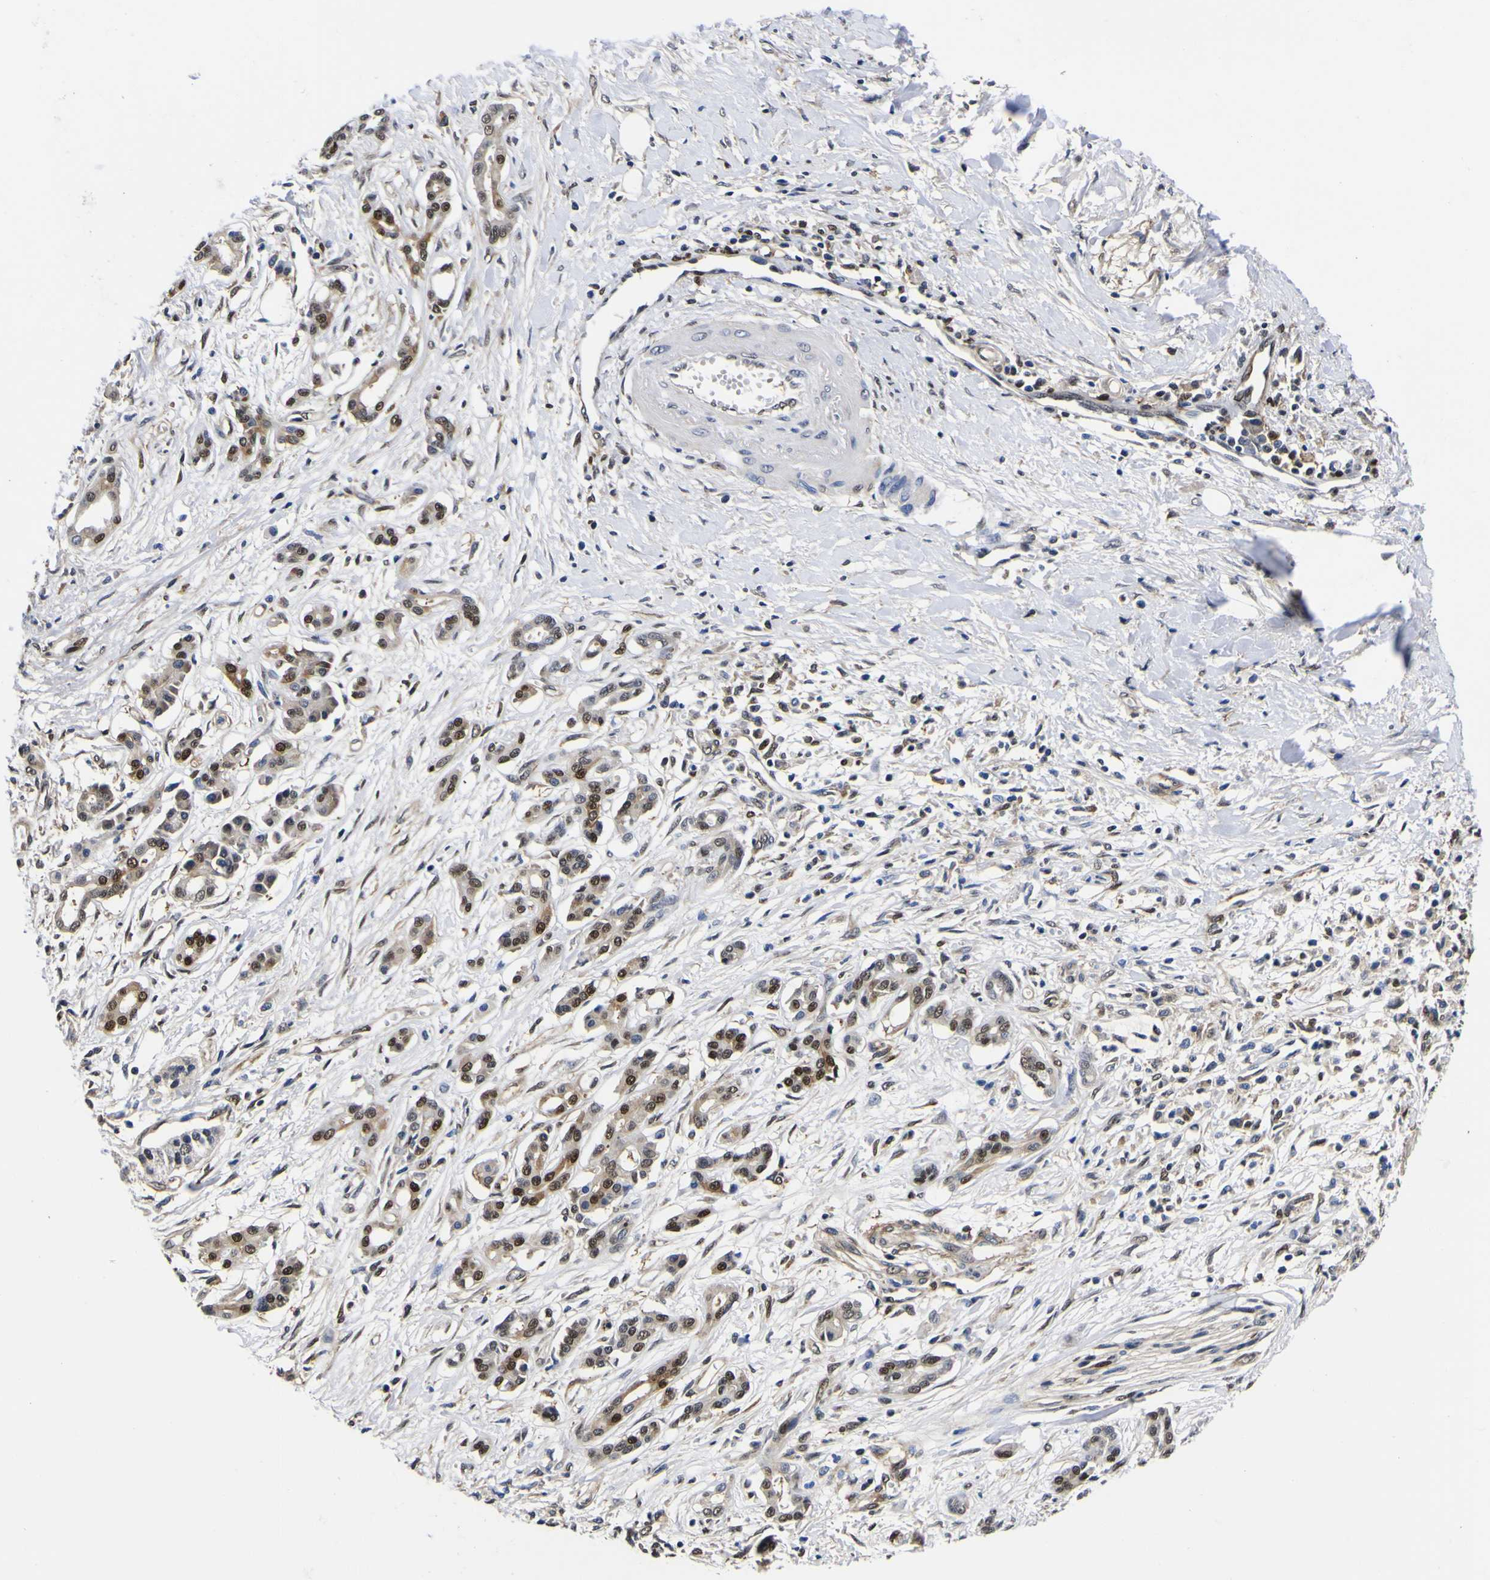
{"staining": {"intensity": "moderate", "quantity": "25%-75%", "location": "cytoplasmic/membranous,nuclear"}, "tissue": "pancreatic cancer", "cell_type": "Tumor cells", "image_type": "cancer", "snomed": [{"axis": "morphology", "description": "Adenocarcinoma, NOS"}, {"axis": "topography", "description": "Pancreas"}], "caption": "DAB (3,3'-diaminobenzidine) immunohistochemical staining of pancreatic cancer displays moderate cytoplasmic/membranous and nuclear protein positivity in about 25%-75% of tumor cells.", "gene": "FAM110B", "patient": {"sex": "male", "age": 56}}